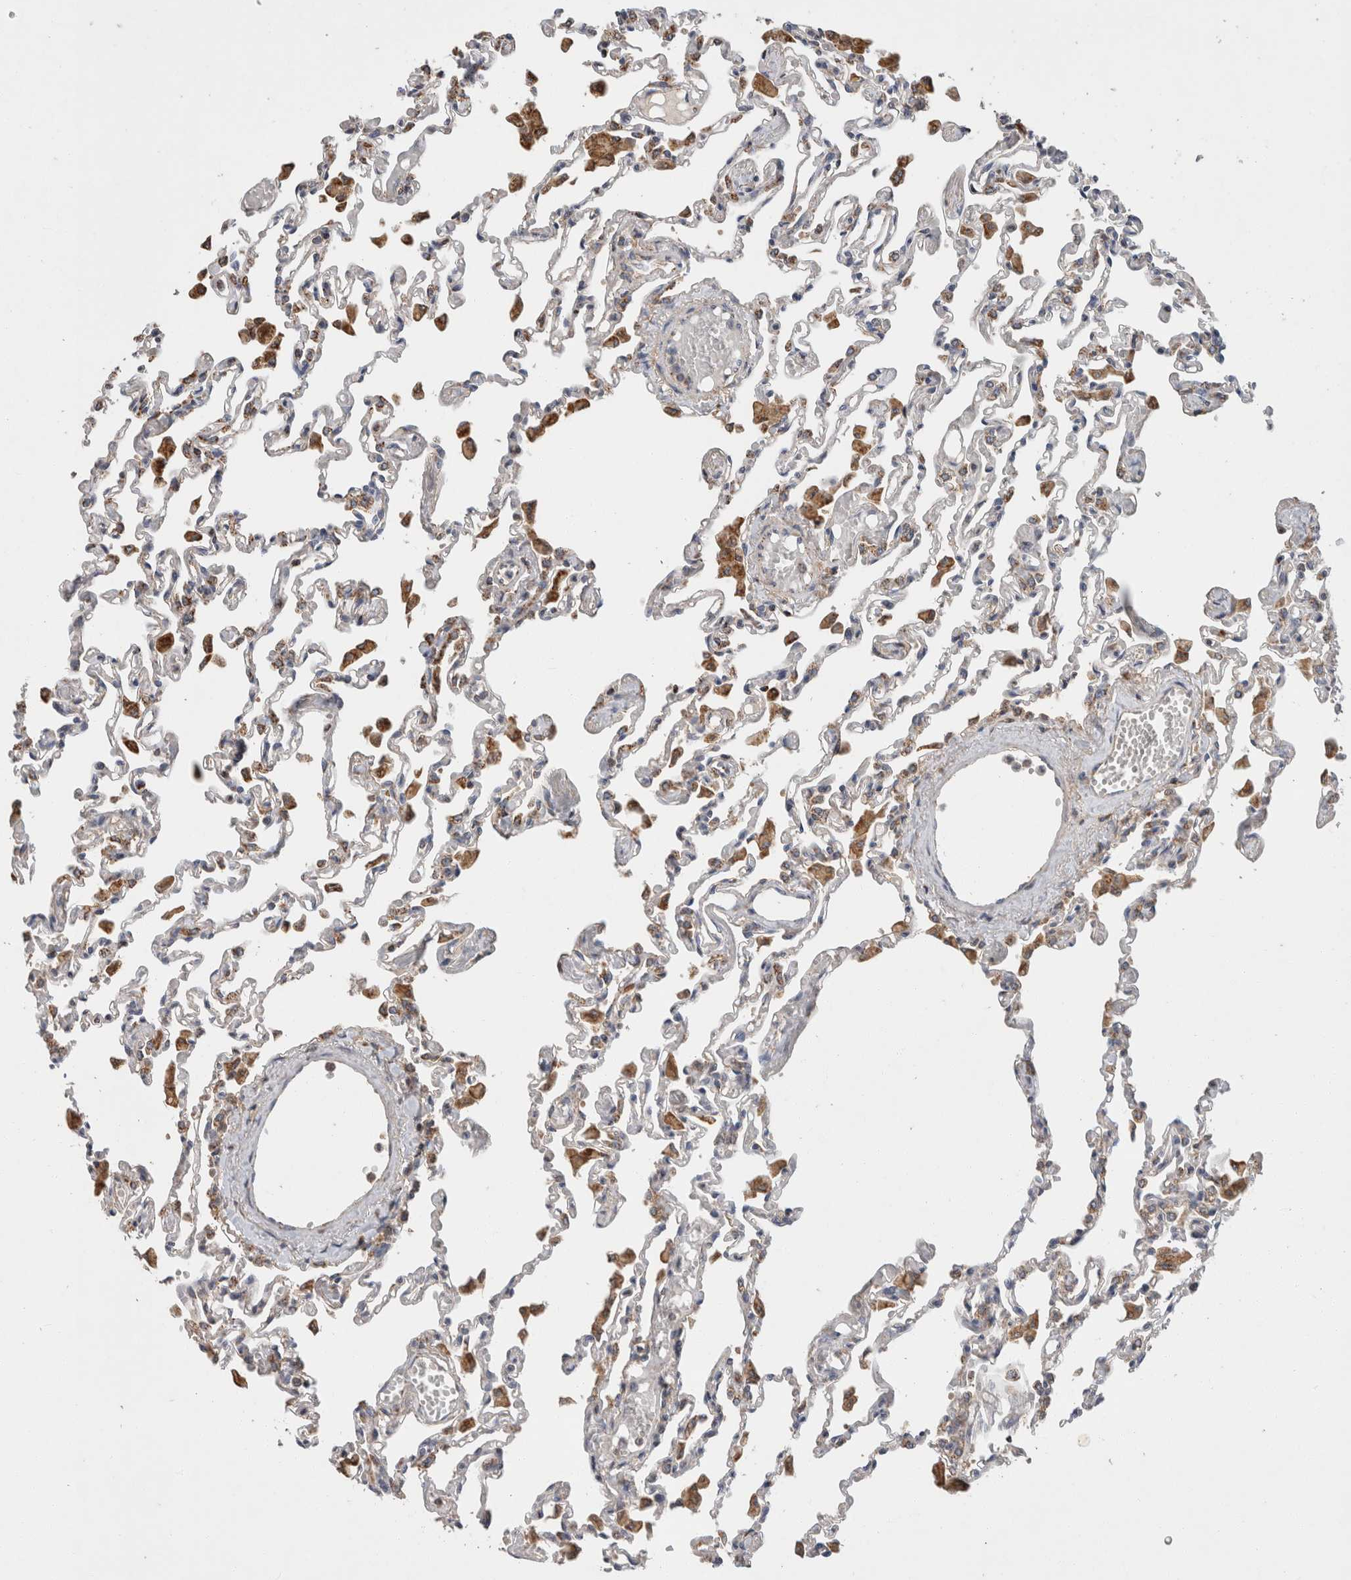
{"staining": {"intensity": "moderate", "quantity": "<25%", "location": "cytoplasmic/membranous"}, "tissue": "lung", "cell_type": "Alveolar cells", "image_type": "normal", "snomed": [{"axis": "morphology", "description": "Normal tissue, NOS"}, {"axis": "topography", "description": "Bronchus"}, {"axis": "topography", "description": "Lung"}], "caption": "A micrograph of lung stained for a protein shows moderate cytoplasmic/membranous brown staining in alveolar cells. (brown staining indicates protein expression, while blue staining denotes nuclei).", "gene": "IARS2", "patient": {"sex": "female", "age": 49}}